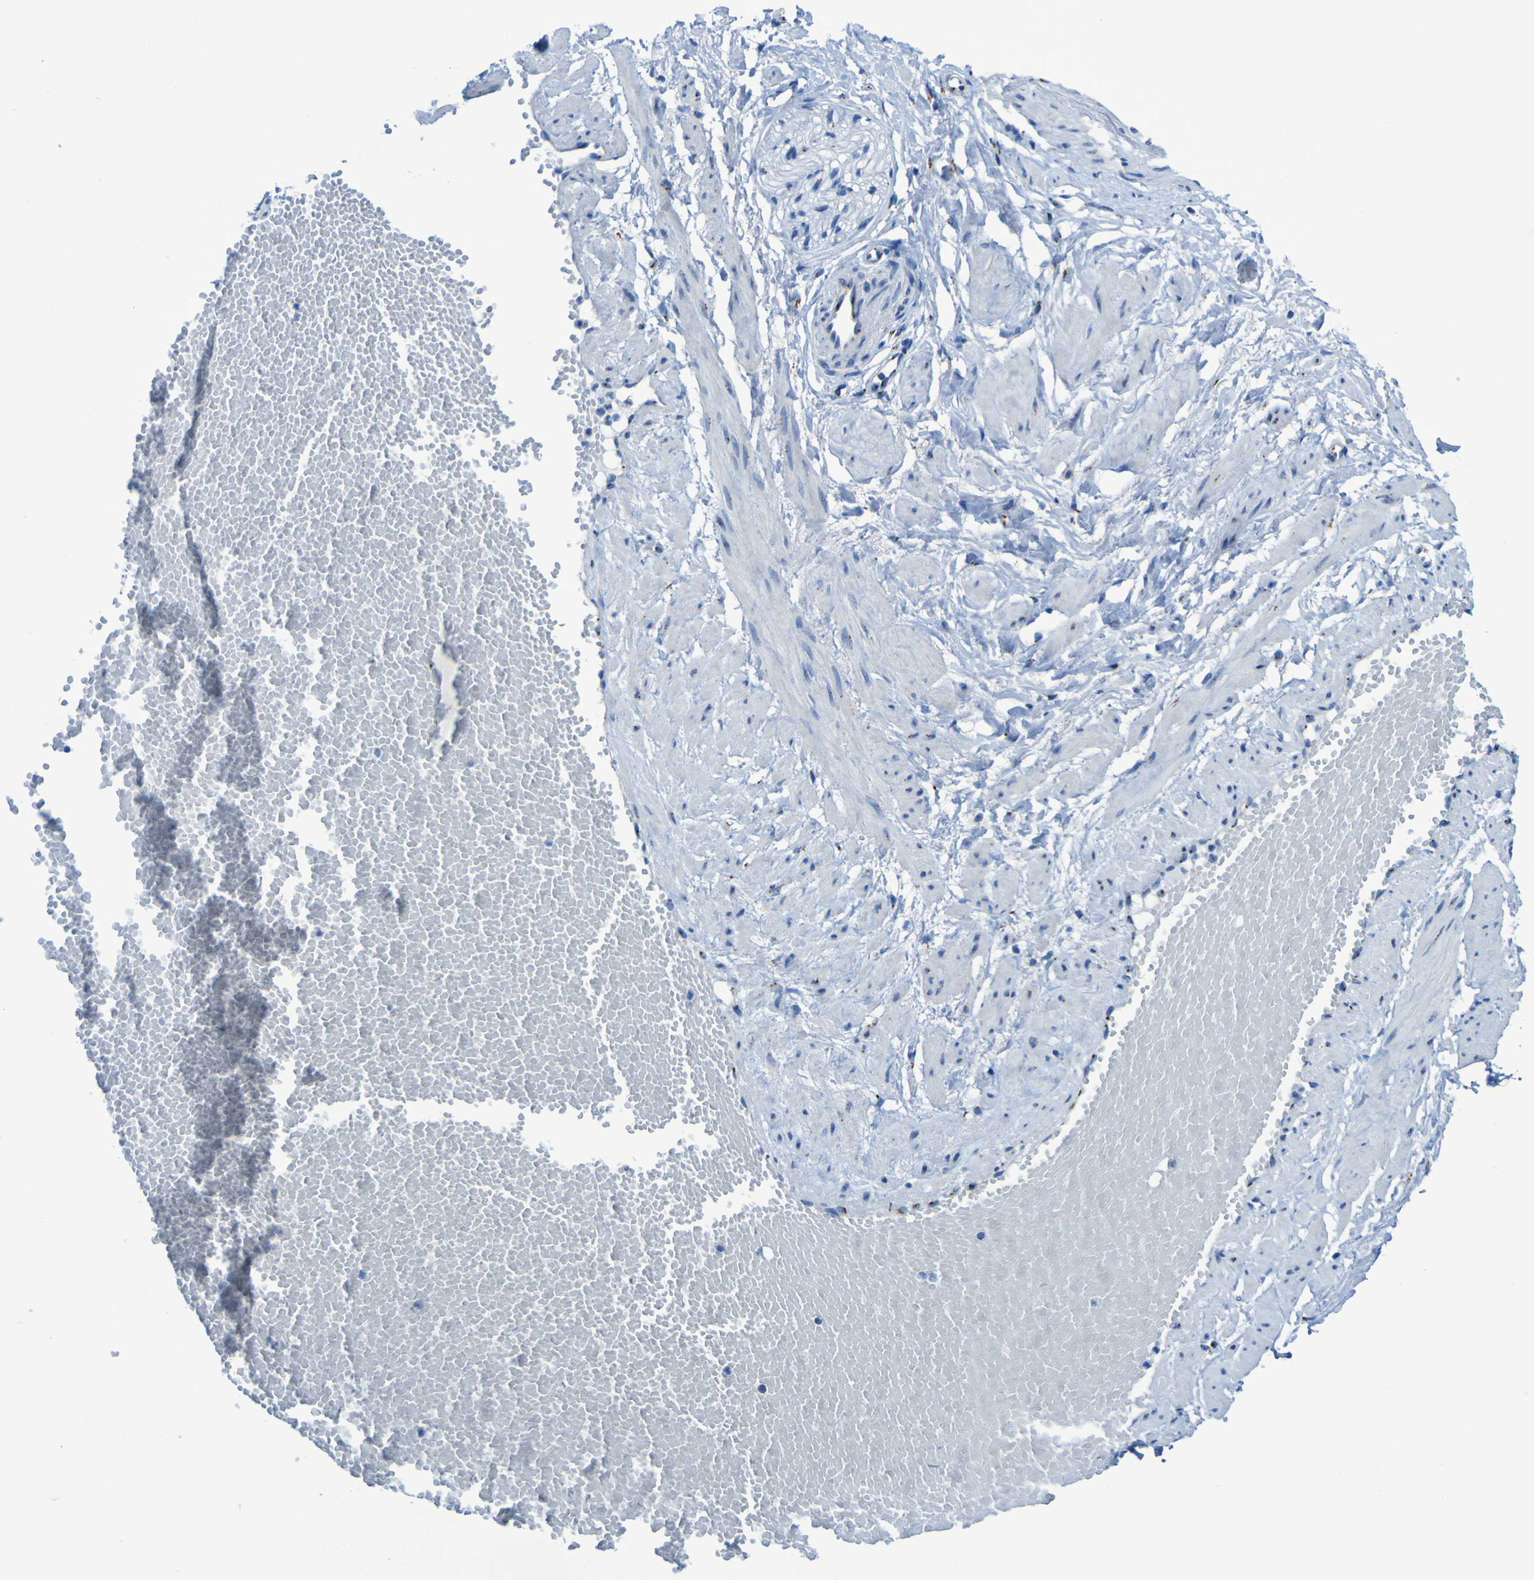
{"staining": {"intensity": "negative", "quantity": "none", "location": "none"}, "tissue": "adipose tissue", "cell_type": "Adipocytes", "image_type": "normal", "snomed": [{"axis": "morphology", "description": "Normal tissue, NOS"}, {"axis": "topography", "description": "Soft tissue"}, {"axis": "topography", "description": "Vascular tissue"}], "caption": "The immunohistochemistry micrograph has no significant positivity in adipocytes of adipose tissue. (DAB (3,3'-diaminobenzidine) IHC with hematoxylin counter stain).", "gene": "GOLM1", "patient": {"sex": "female", "age": 35}}